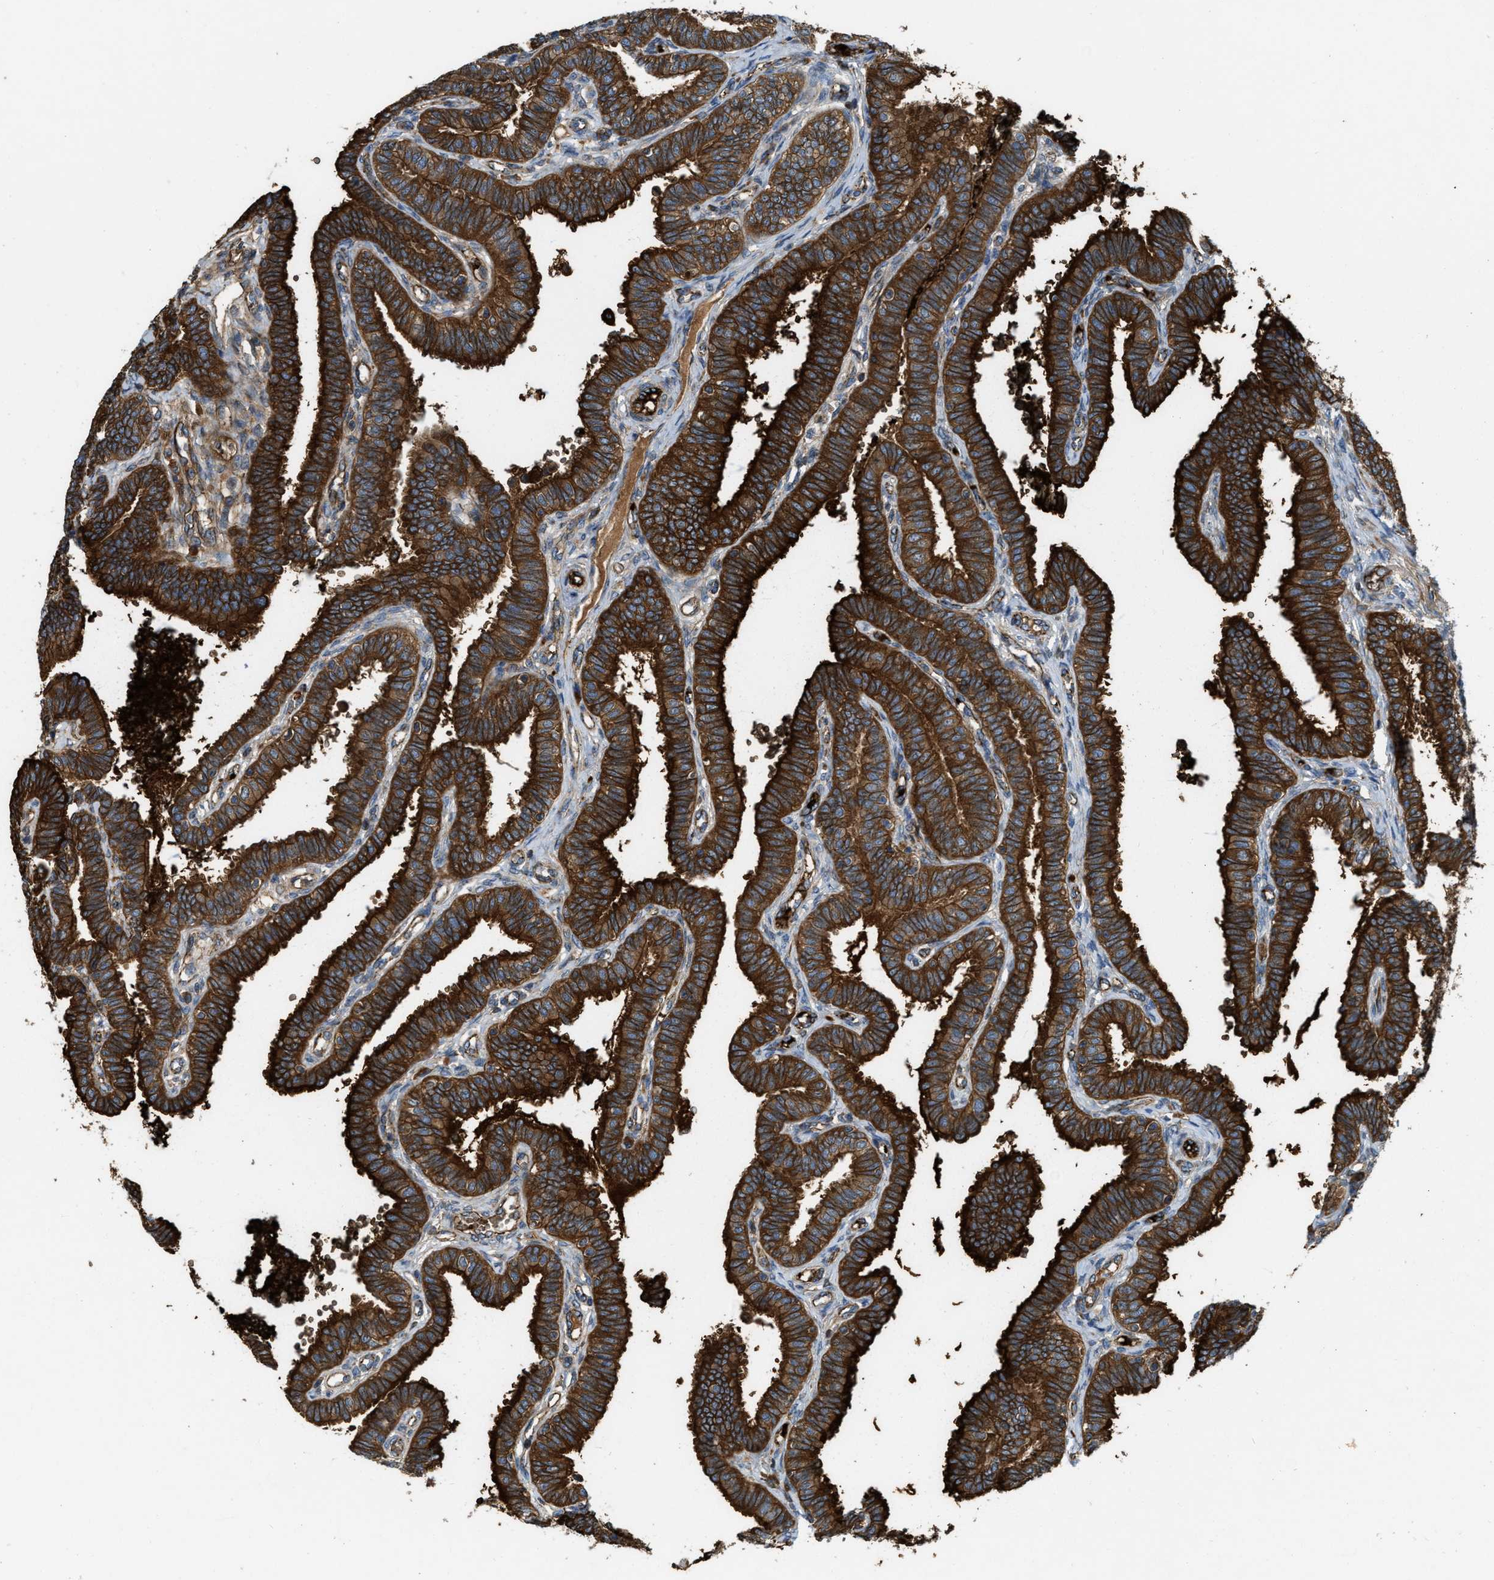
{"staining": {"intensity": "strong", "quantity": ">75%", "location": "cytoplasmic/membranous"}, "tissue": "fallopian tube", "cell_type": "Glandular cells", "image_type": "normal", "snomed": [{"axis": "morphology", "description": "Normal tissue, NOS"}, {"axis": "topography", "description": "Fallopian tube"}, {"axis": "topography", "description": "Placenta"}], "caption": "Glandular cells exhibit high levels of strong cytoplasmic/membranous positivity in about >75% of cells in normal human fallopian tube.", "gene": "ERC1", "patient": {"sex": "female", "age": 34}}